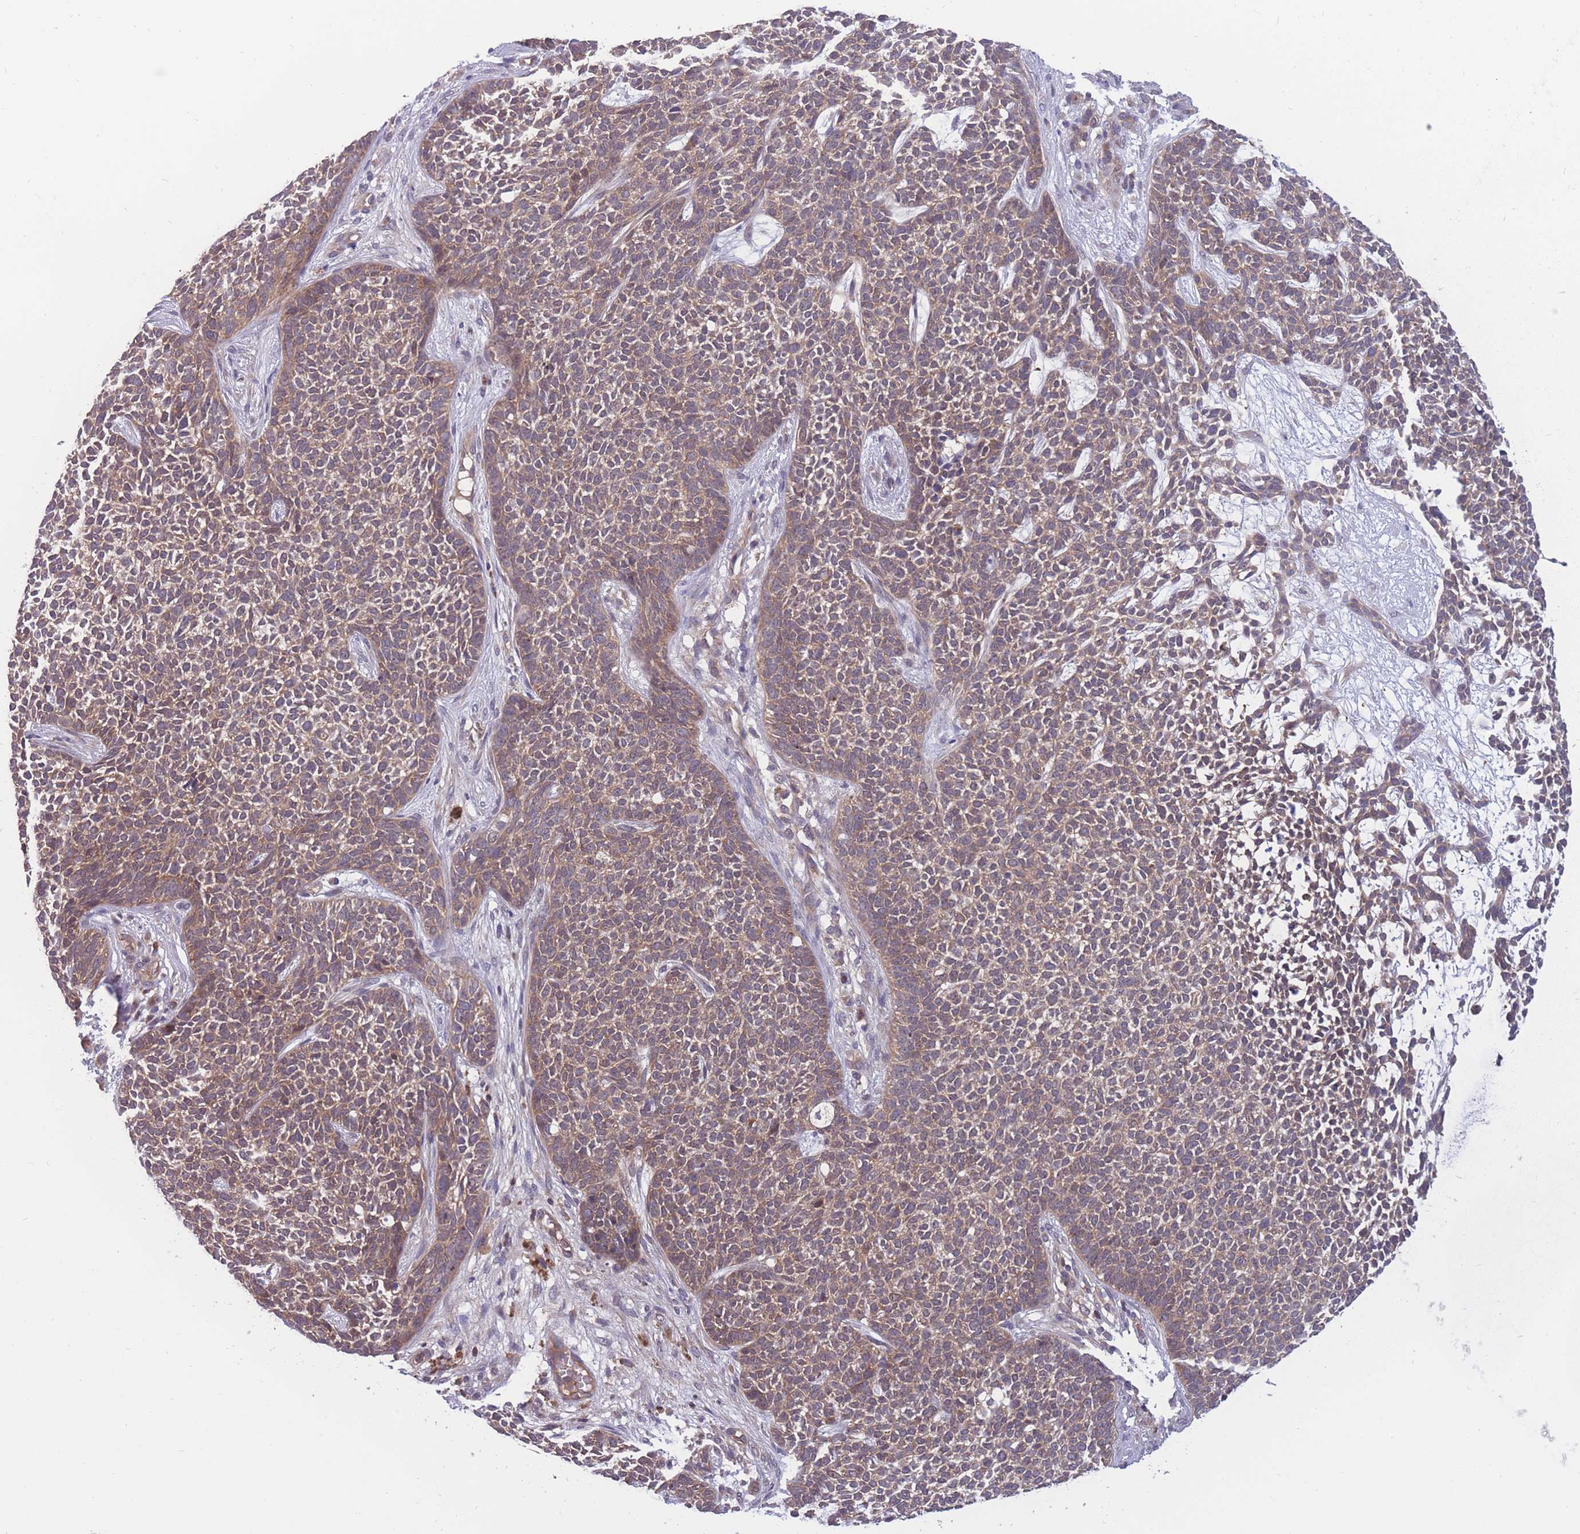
{"staining": {"intensity": "moderate", "quantity": ">75%", "location": "cytoplasmic/membranous"}, "tissue": "skin cancer", "cell_type": "Tumor cells", "image_type": "cancer", "snomed": [{"axis": "morphology", "description": "Basal cell carcinoma"}, {"axis": "topography", "description": "Skin"}], "caption": "Moderate cytoplasmic/membranous protein expression is present in about >75% of tumor cells in basal cell carcinoma (skin).", "gene": "UBE2N", "patient": {"sex": "female", "age": 84}}